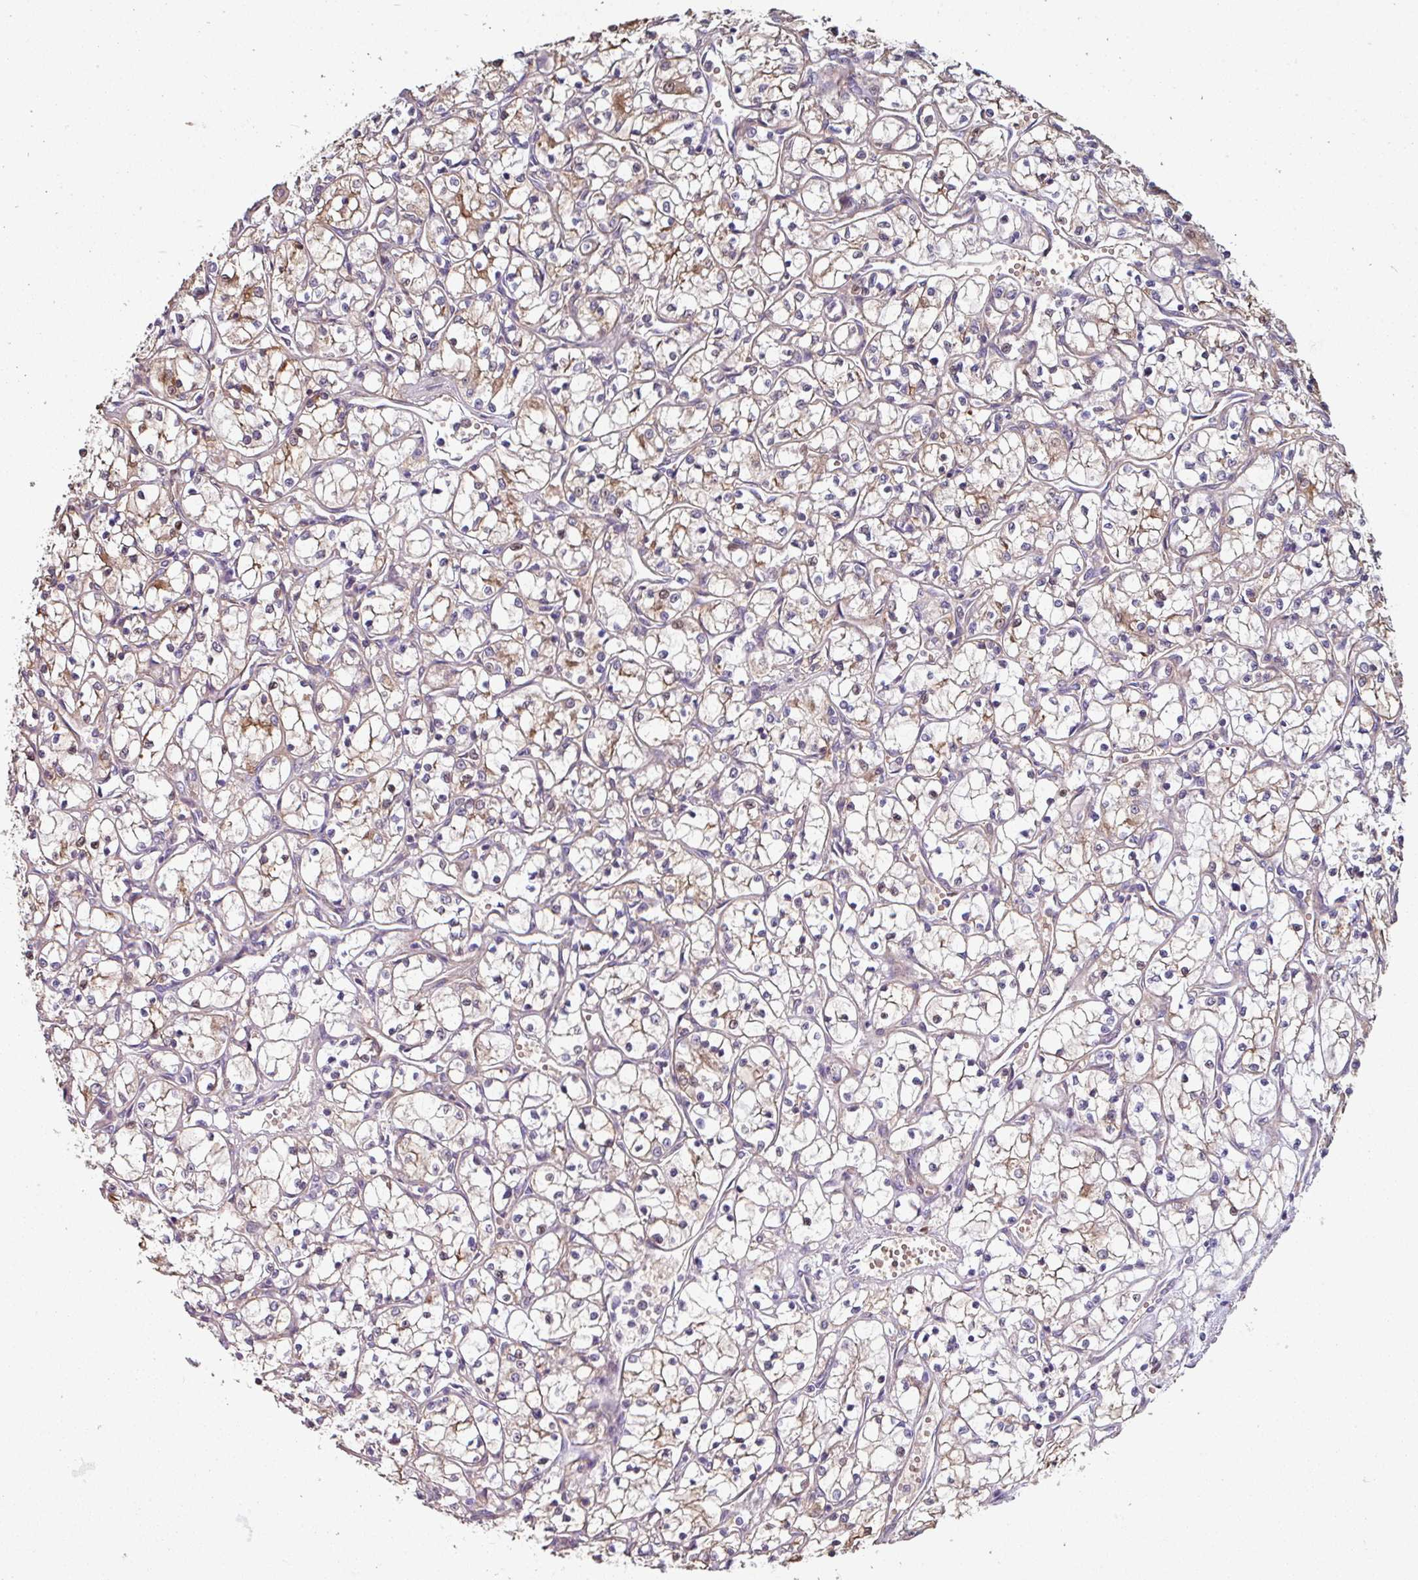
{"staining": {"intensity": "weak", "quantity": "<25%", "location": "cytoplasmic/membranous"}, "tissue": "renal cancer", "cell_type": "Tumor cells", "image_type": "cancer", "snomed": [{"axis": "morphology", "description": "Adenocarcinoma, NOS"}, {"axis": "topography", "description": "Kidney"}], "caption": "Image shows no significant protein expression in tumor cells of renal cancer. (Brightfield microscopy of DAB (3,3'-diaminobenzidine) IHC at high magnification).", "gene": "ANO9", "patient": {"sex": "female", "age": 69}}